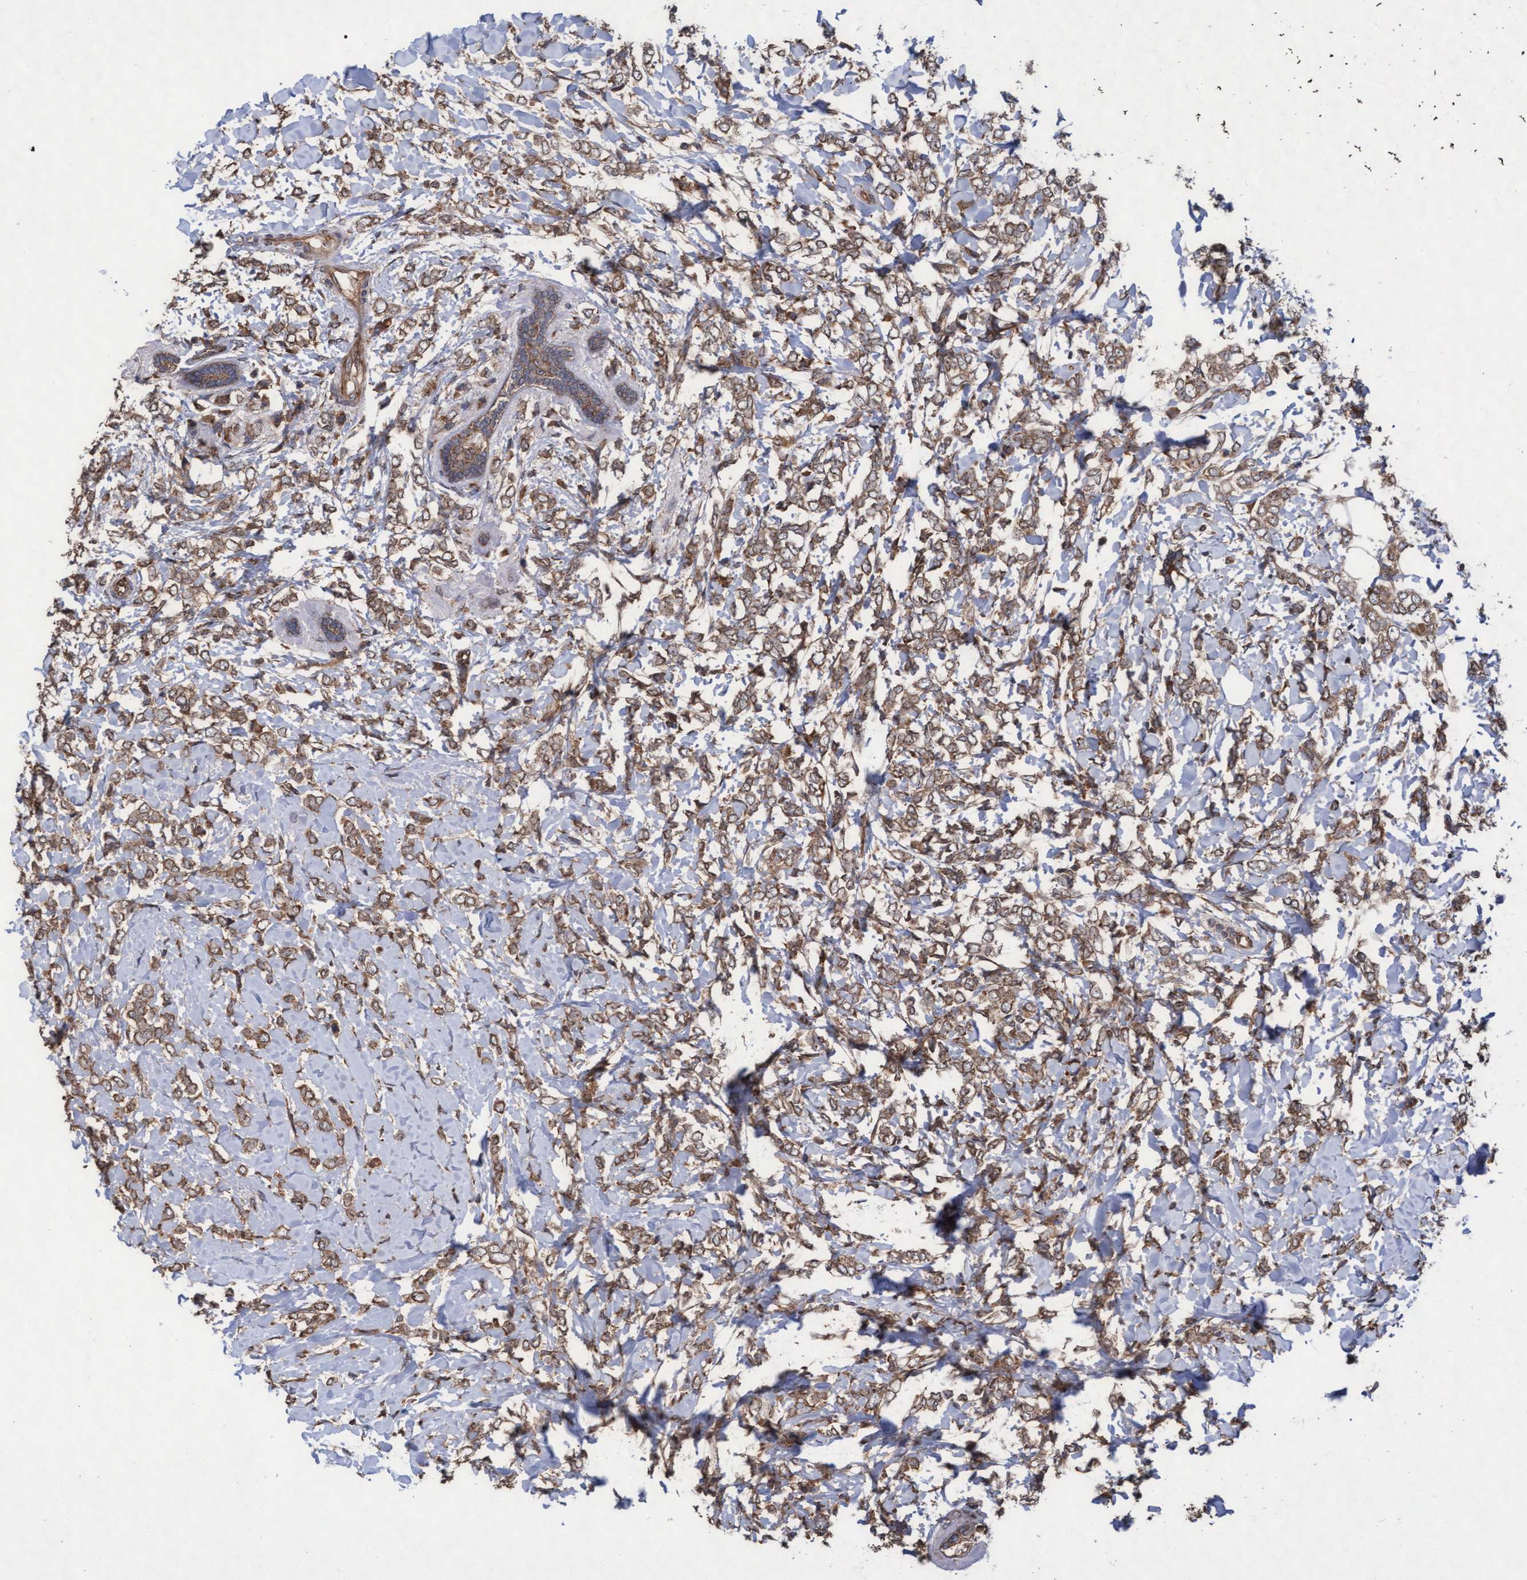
{"staining": {"intensity": "moderate", "quantity": ">75%", "location": "cytoplasmic/membranous"}, "tissue": "breast cancer", "cell_type": "Tumor cells", "image_type": "cancer", "snomed": [{"axis": "morphology", "description": "Normal tissue, NOS"}, {"axis": "morphology", "description": "Lobular carcinoma"}, {"axis": "topography", "description": "Breast"}], "caption": "Protein staining displays moderate cytoplasmic/membranous positivity in approximately >75% of tumor cells in breast cancer. The staining was performed using DAB to visualize the protein expression in brown, while the nuclei were stained in blue with hematoxylin (Magnification: 20x).", "gene": "ABCF2", "patient": {"sex": "female", "age": 47}}